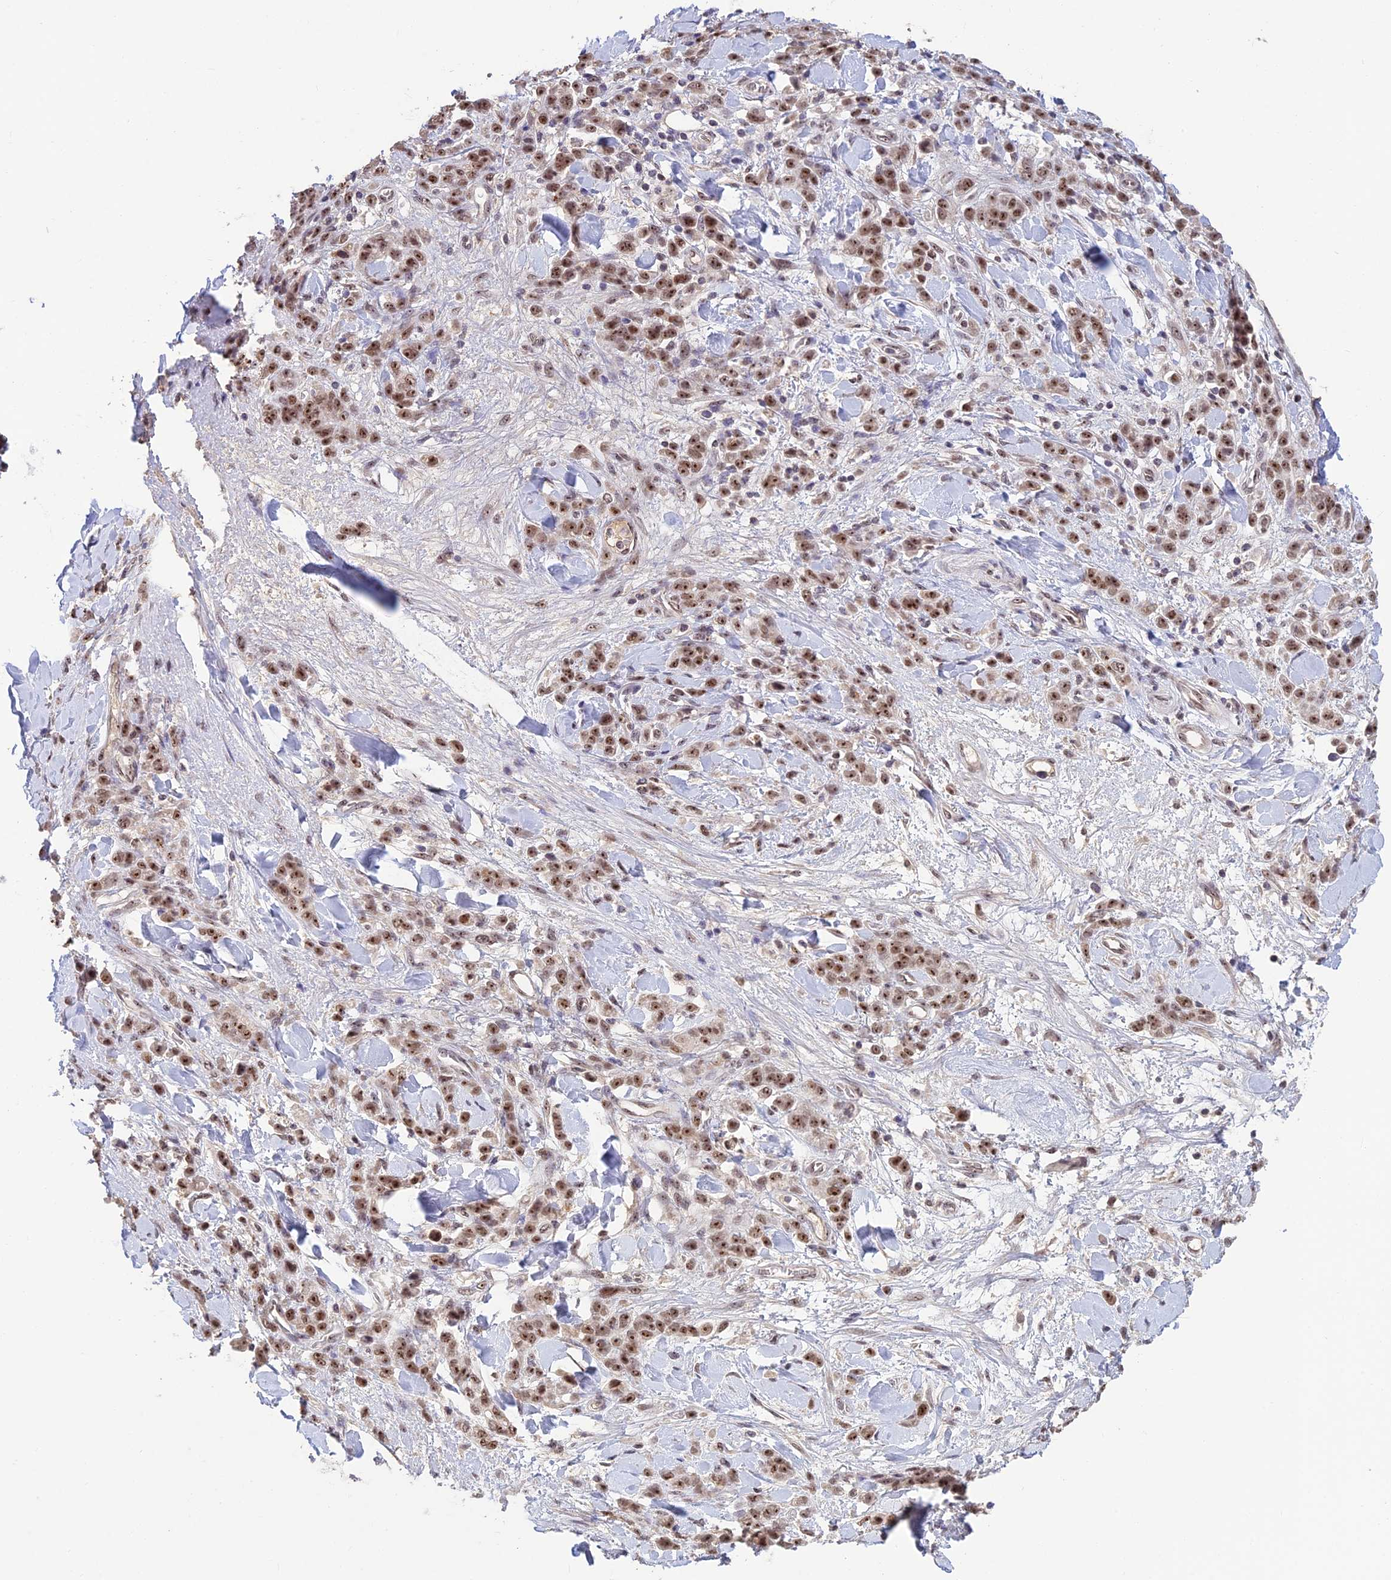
{"staining": {"intensity": "moderate", "quantity": ">75%", "location": "nuclear"}, "tissue": "stomach cancer", "cell_type": "Tumor cells", "image_type": "cancer", "snomed": [{"axis": "morphology", "description": "Normal tissue, NOS"}, {"axis": "morphology", "description": "Adenocarcinoma, NOS"}, {"axis": "topography", "description": "Stomach"}], "caption": "Moderate nuclear protein positivity is appreciated in about >75% of tumor cells in stomach cancer (adenocarcinoma).", "gene": "POLR1G", "patient": {"sex": "male", "age": 82}}